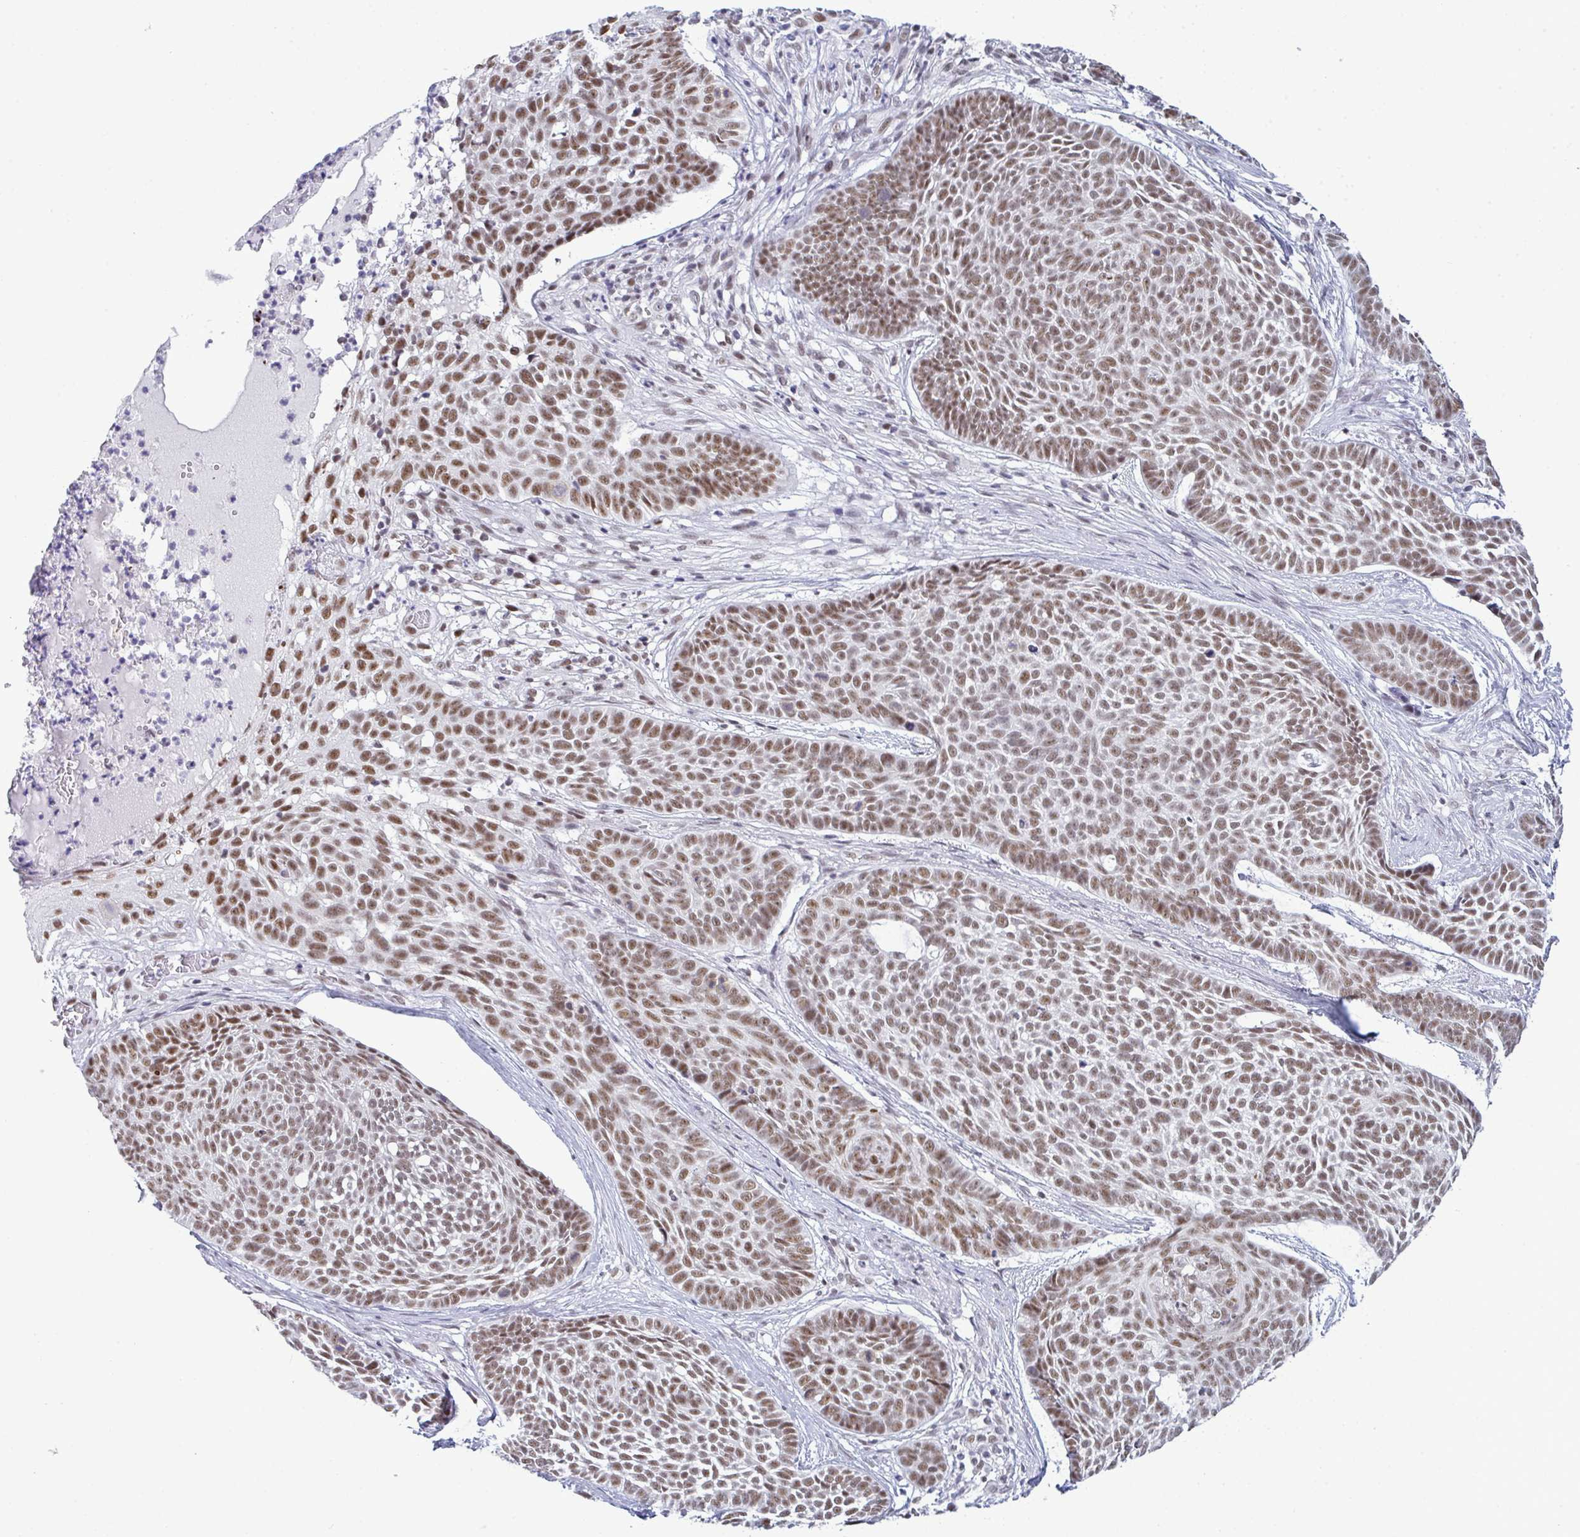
{"staining": {"intensity": "moderate", "quantity": ">75%", "location": "nuclear"}, "tissue": "skin cancer", "cell_type": "Tumor cells", "image_type": "cancer", "snomed": [{"axis": "morphology", "description": "Basal cell carcinoma"}, {"axis": "topography", "description": "Skin"}], "caption": "Brown immunohistochemical staining in skin cancer displays moderate nuclear staining in about >75% of tumor cells.", "gene": "PPP1R10", "patient": {"sex": "female", "age": 89}}